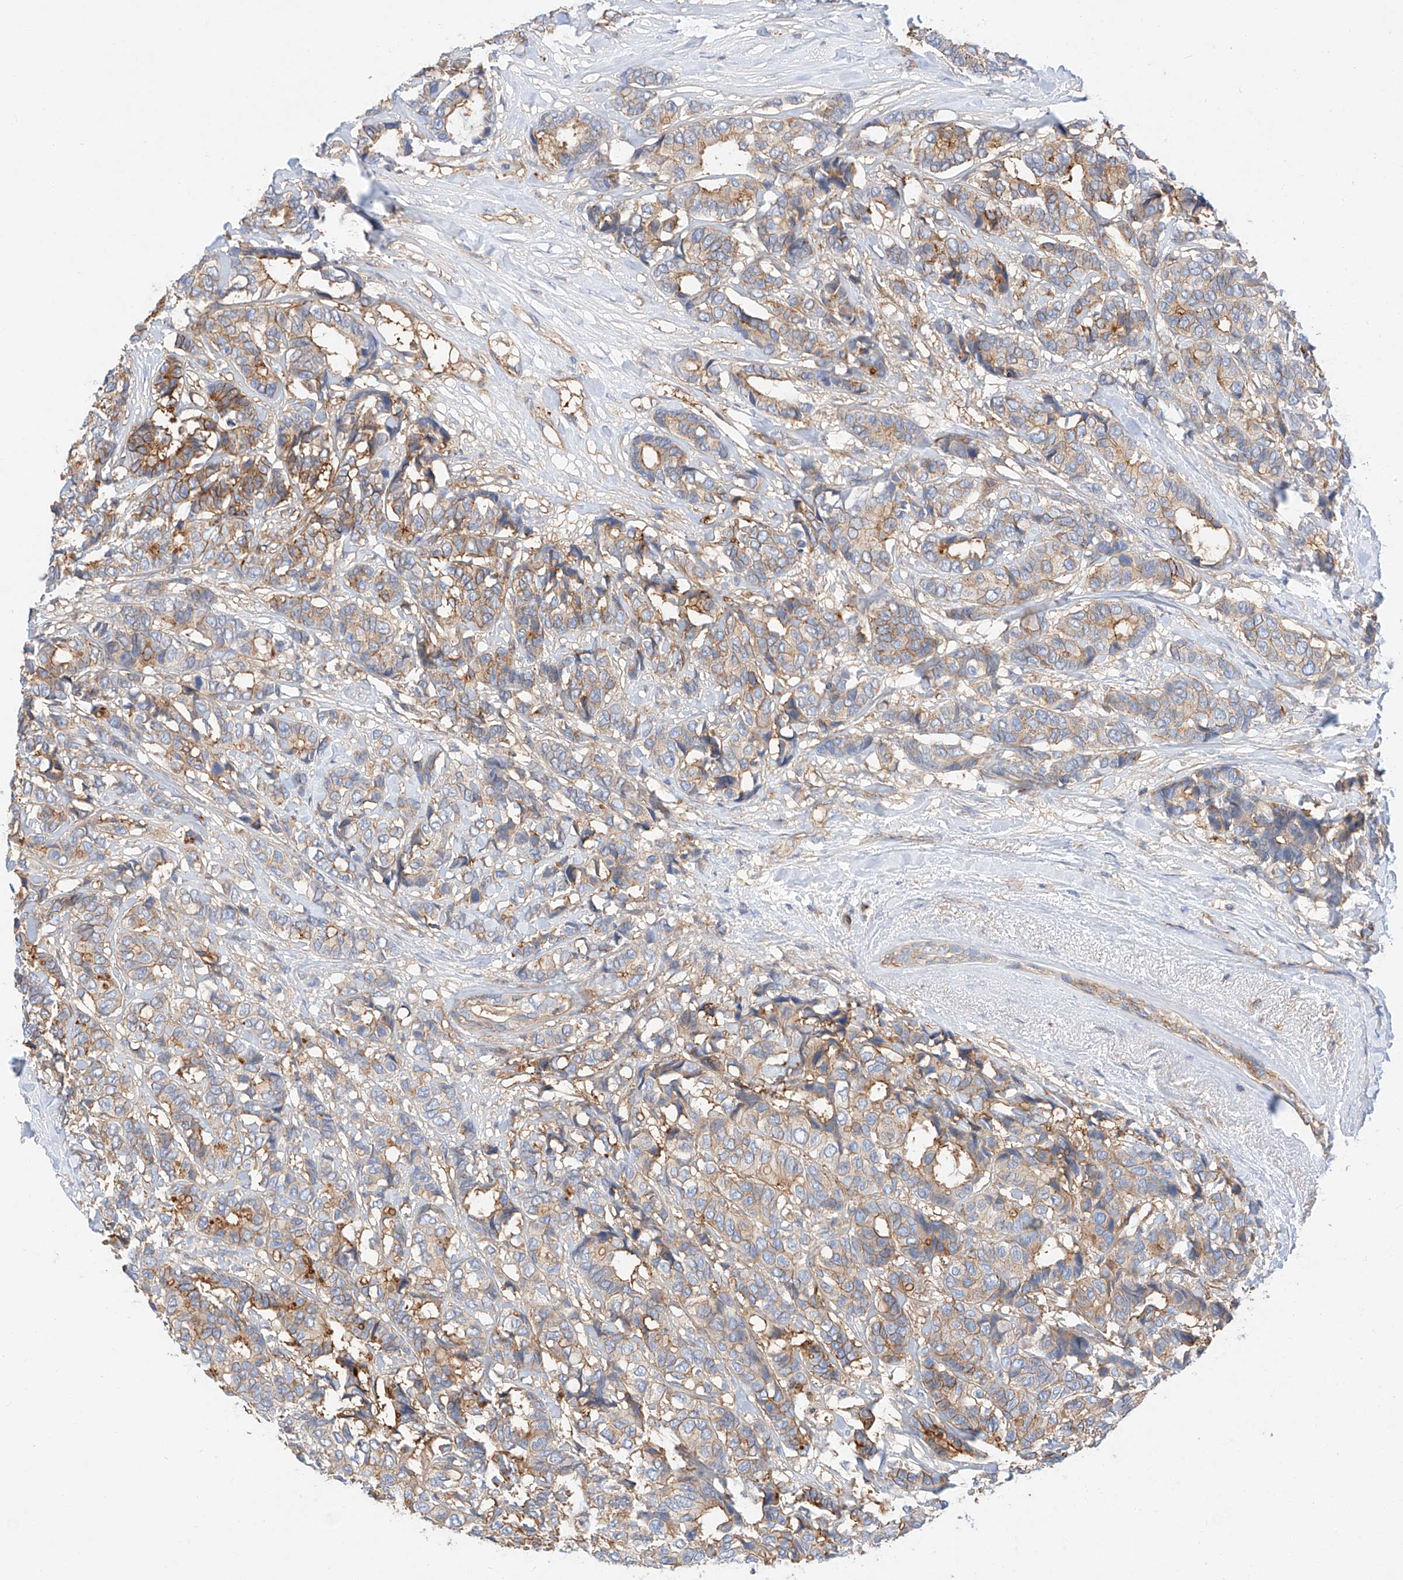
{"staining": {"intensity": "moderate", "quantity": ">75%", "location": "cytoplasmic/membranous"}, "tissue": "breast cancer", "cell_type": "Tumor cells", "image_type": "cancer", "snomed": [{"axis": "morphology", "description": "Duct carcinoma"}, {"axis": "topography", "description": "Breast"}], "caption": "A histopathology image of human breast intraductal carcinoma stained for a protein displays moderate cytoplasmic/membranous brown staining in tumor cells. (Stains: DAB in brown, nuclei in blue, Microscopy: brightfield microscopy at high magnification).", "gene": "HAUS4", "patient": {"sex": "female", "age": 87}}